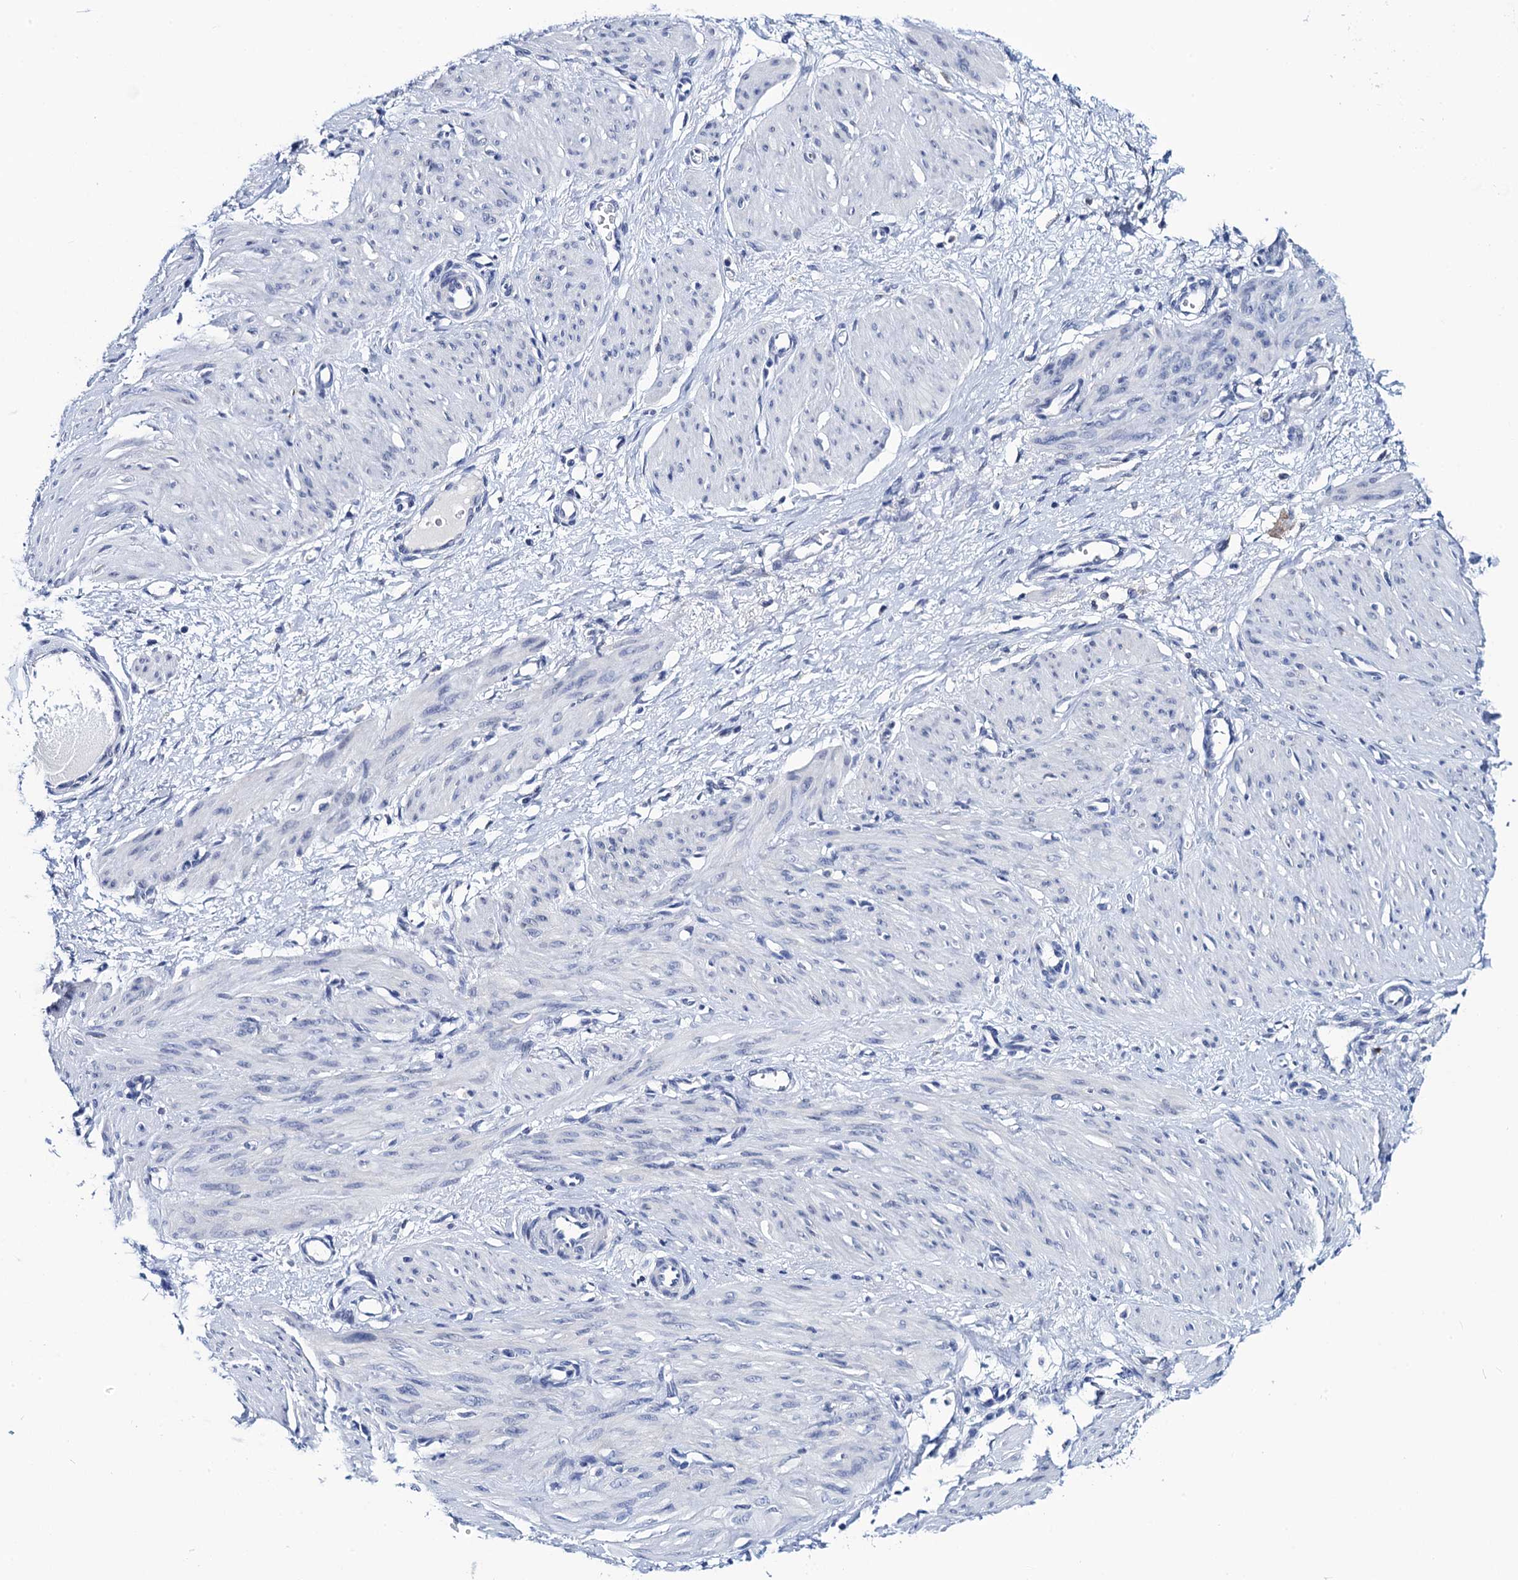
{"staining": {"intensity": "negative", "quantity": "none", "location": "none"}, "tissue": "smooth muscle", "cell_type": "Smooth muscle cells", "image_type": "normal", "snomed": [{"axis": "morphology", "description": "Normal tissue, NOS"}, {"axis": "topography", "description": "Endometrium"}], "caption": "A high-resolution histopathology image shows IHC staining of benign smooth muscle, which reveals no significant expression in smooth muscle cells.", "gene": "SLC7A10", "patient": {"sex": "female", "age": 33}}